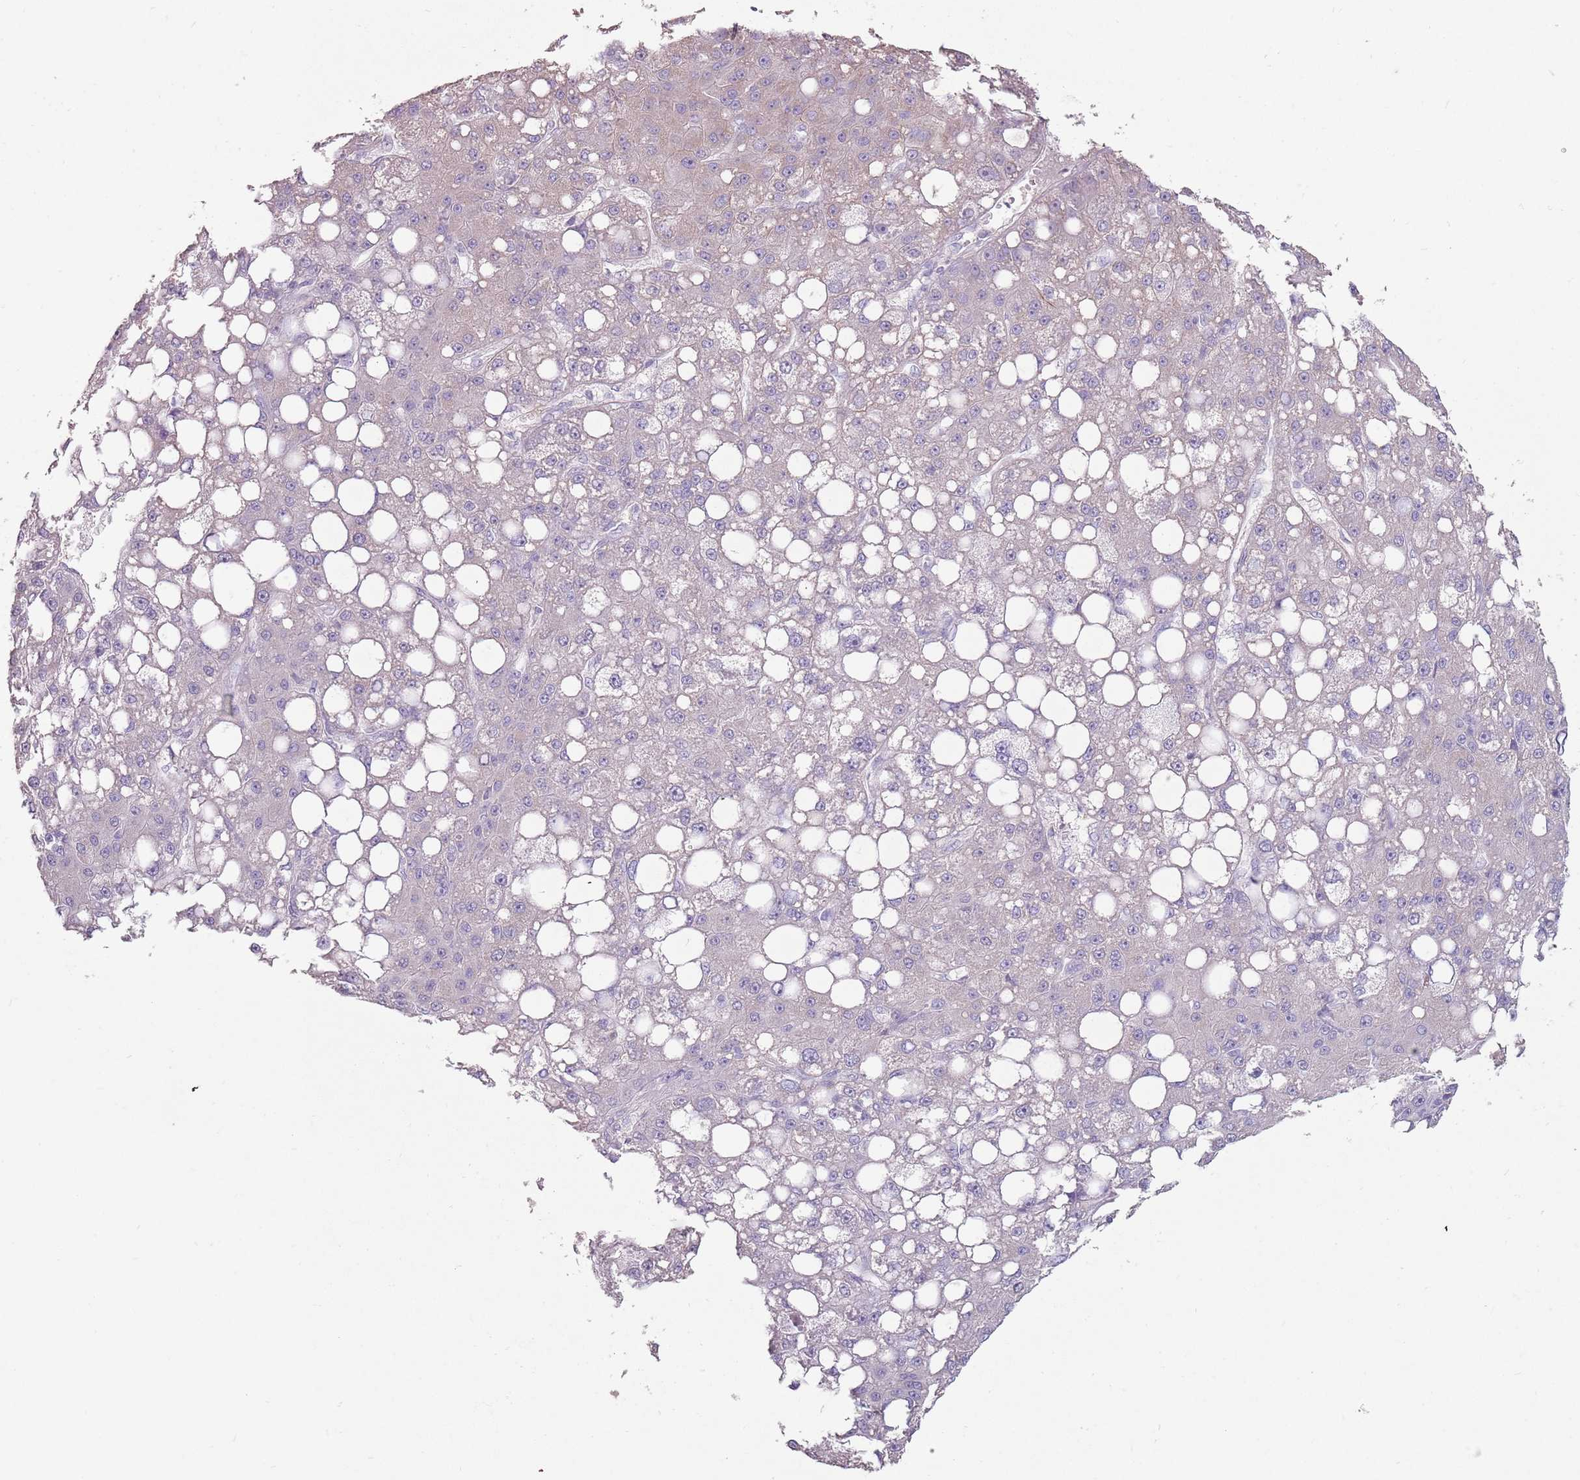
{"staining": {"intensity": "negative", "quantity": "none", "location": "none"}, "tissue": "liver cancer", "cell_type": "Tumor cells", "image_type": "cancer", "snomed": [{"axis": "morphology", "description": "Carcinoma, Hepatocellular, NOS"}, {"axis": "topography", "description": "Liver"}], "caption": "The image displays no significant positivity in tumor cells of hepatocellular carcinoma (liver).", "gene": "STYK1", "patient": {"sex": "male", "age": 67}}